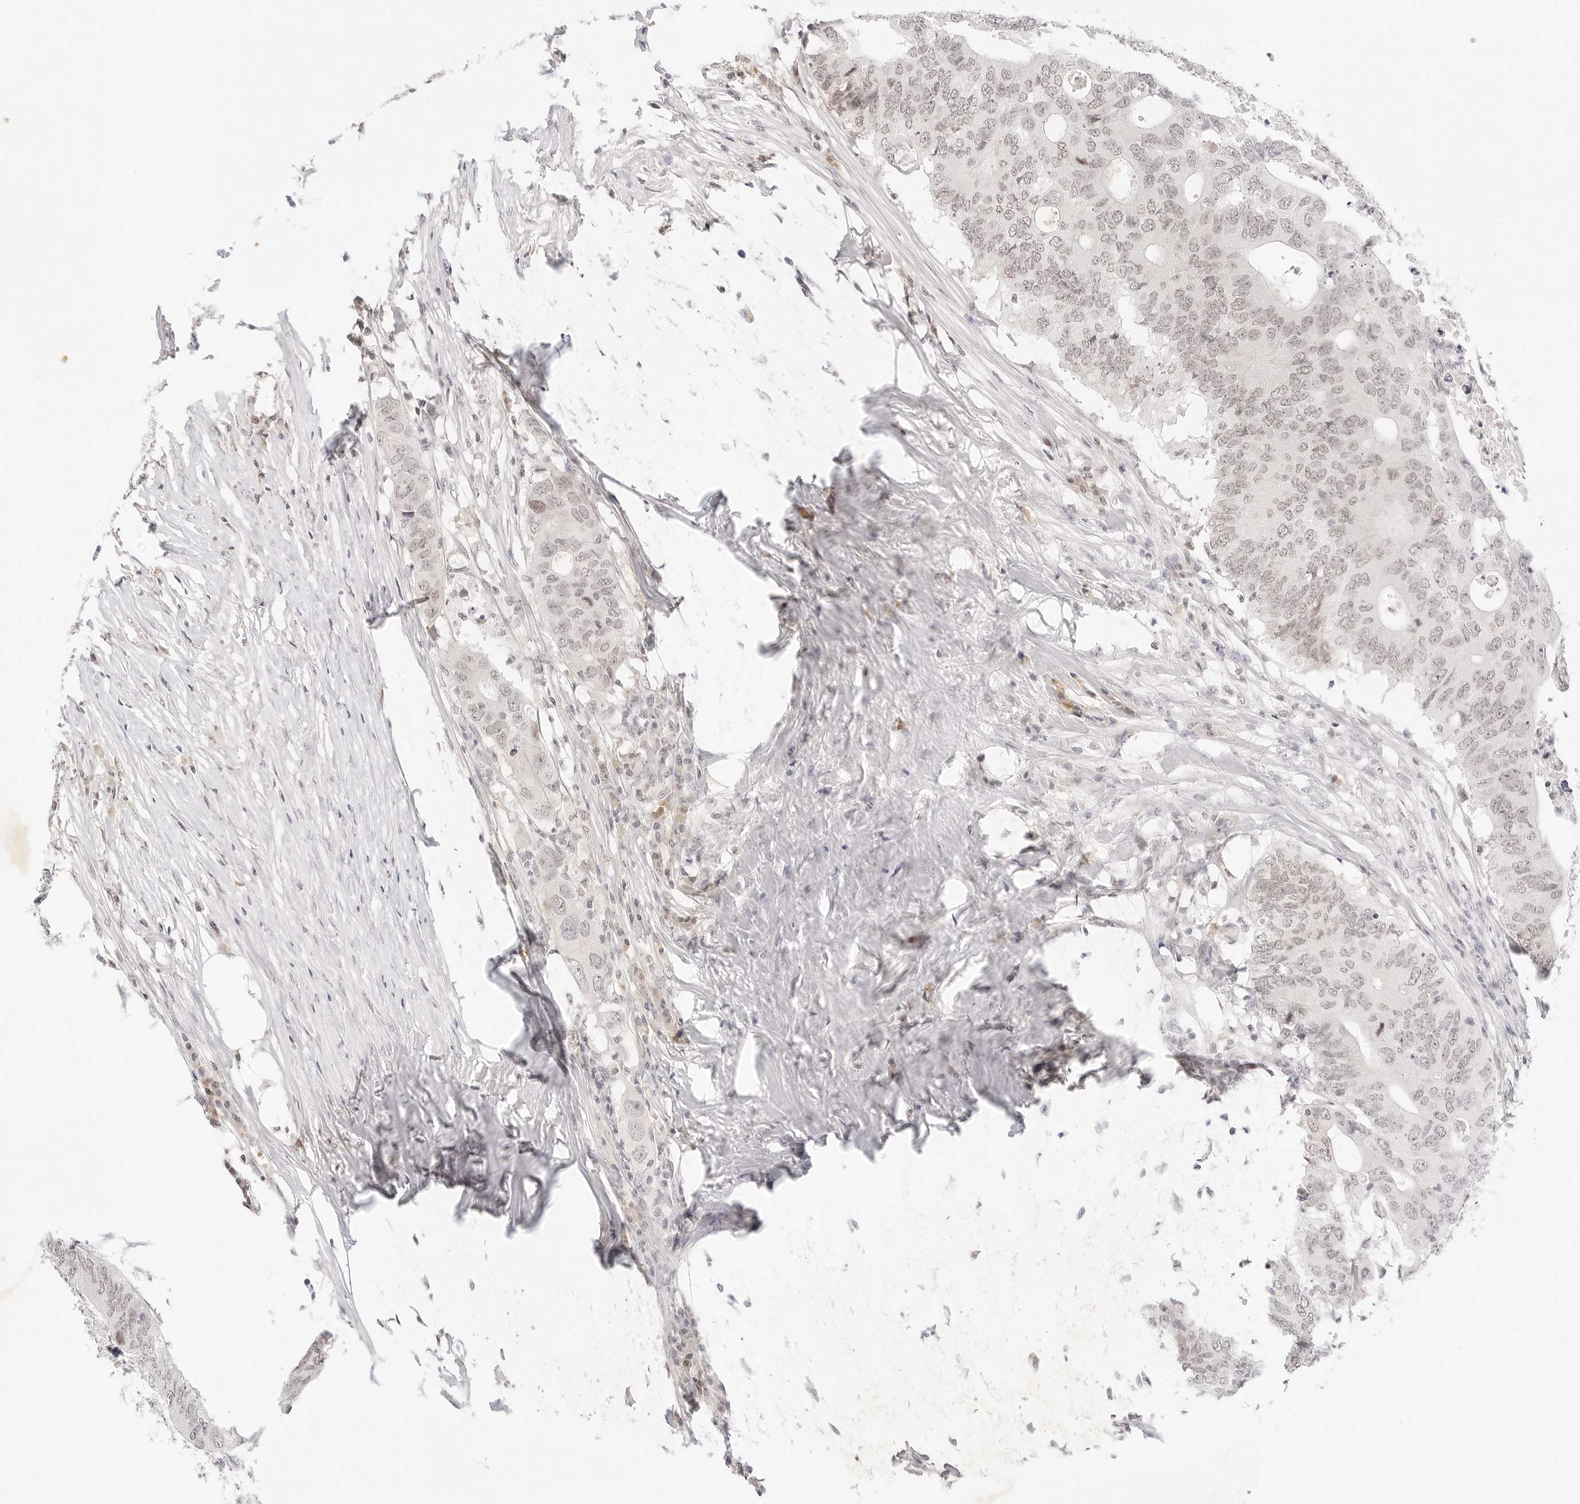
{"staining": {"intensity": "weak", "quantity": ">75%", "location": "nuclear"}, "tissue": "colorectal cancer", "cell_type": "Tumor cells", "image_type": "cancer", "snomed": [{"axis": "morphology", "description": "Adenocarcinoma, NOS"}, {"axis": "topography", "description": "Colon"}], "caption": "Colorectal cancer stained with immunohistochemistry demonstrates weak nuclear staining in approximately >75% of tumor cells.", "gene": "XKR4", "patient": {"sex": "male", "age": 71}}